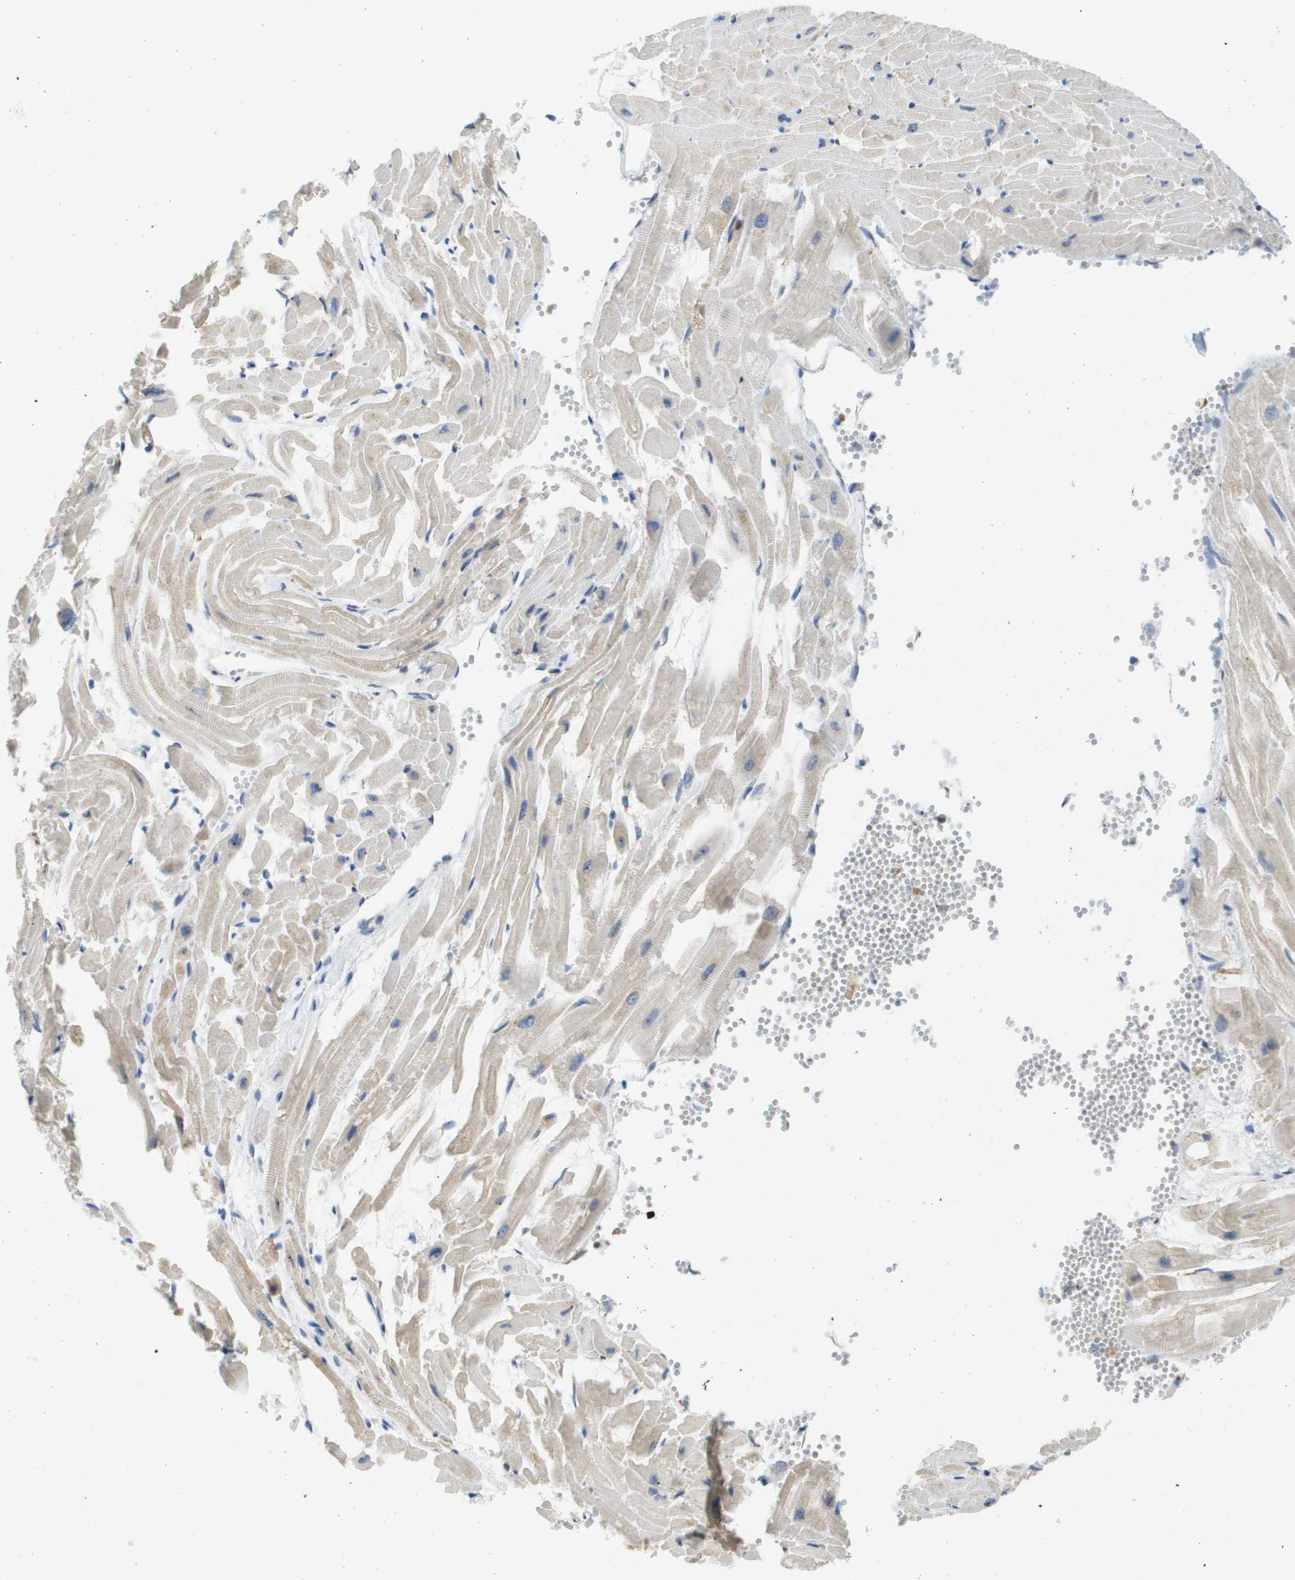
{"staining": {"intensity": "negative", "quantity": "none", "location": "none"}, "tissue": "heart muscle", "cell_type": "Cardiomyocytes", "image_type": "normal", "snomed": [{"axis": "morphology", "description": "Normal tissue, NOS"}, {"axis": "topography", "description": "Heart"}], "caption": "Cardiomyocytes show no significant protein positivity in unremarkable heart muscle.", "gene": "SDR42E1", "patient": {"sex": "female", "age": 19}}